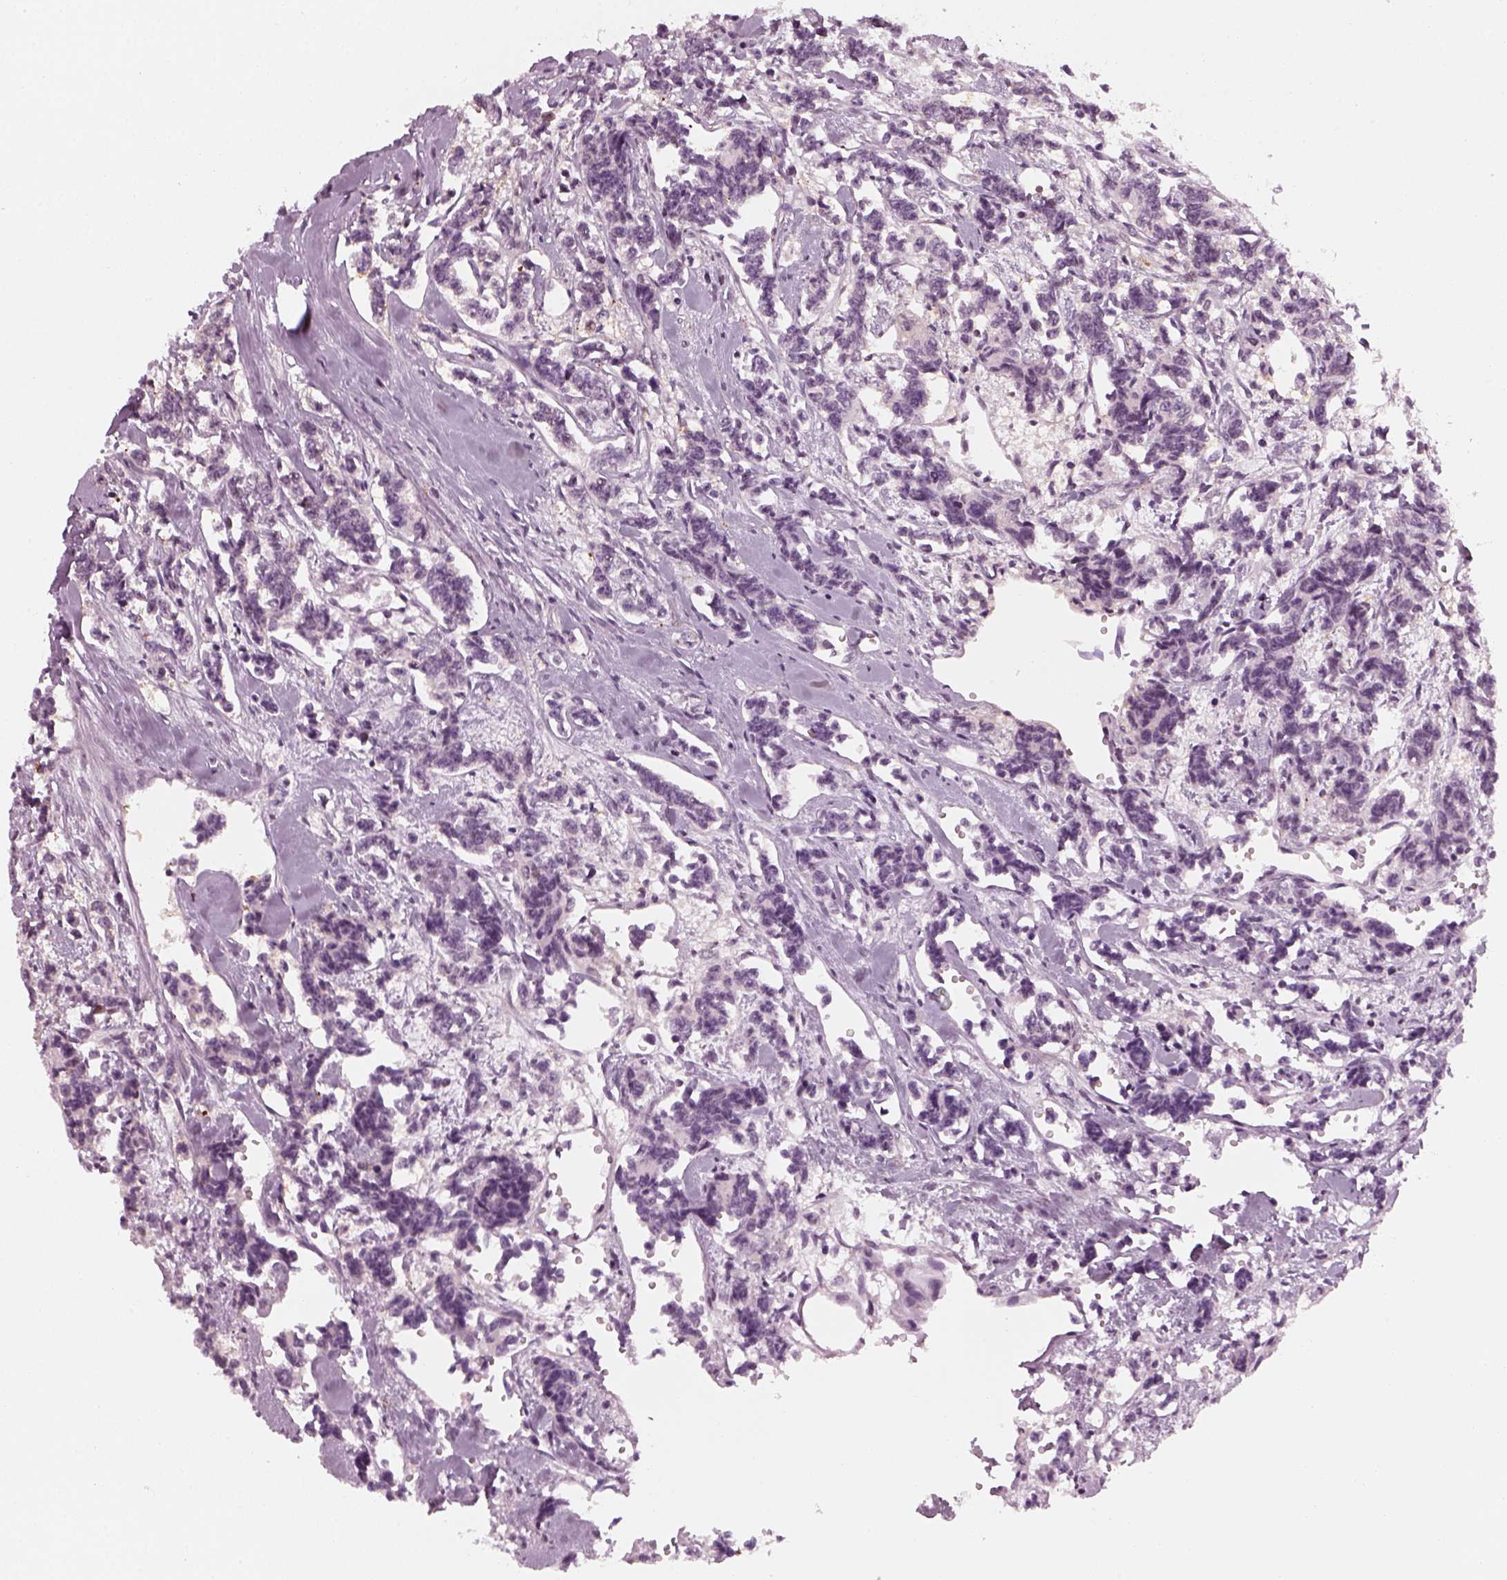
{"staining": {"intensity": "negative", "quantity": "none", "location": "none"}, "tissue": "carcinoid", "cell_type": "Tumor cells", "image_type": "cancer", "snomed": [{"axis": "morphology", "description": "Carcinoid, malignant, NOS"}, {"axis": "topography", "description": "Kidney"}], "caption": "Carcinoid was stained to show a protein in brown. There is no significant positivity in tumor cells. (Brightfield microscopy of DAB (3,3'-diaminobenzidine) immunohistochemistry (IHC) at high magnification).", "gene": "KCNG2", "patient": {"sex": "female", "age": 41}}